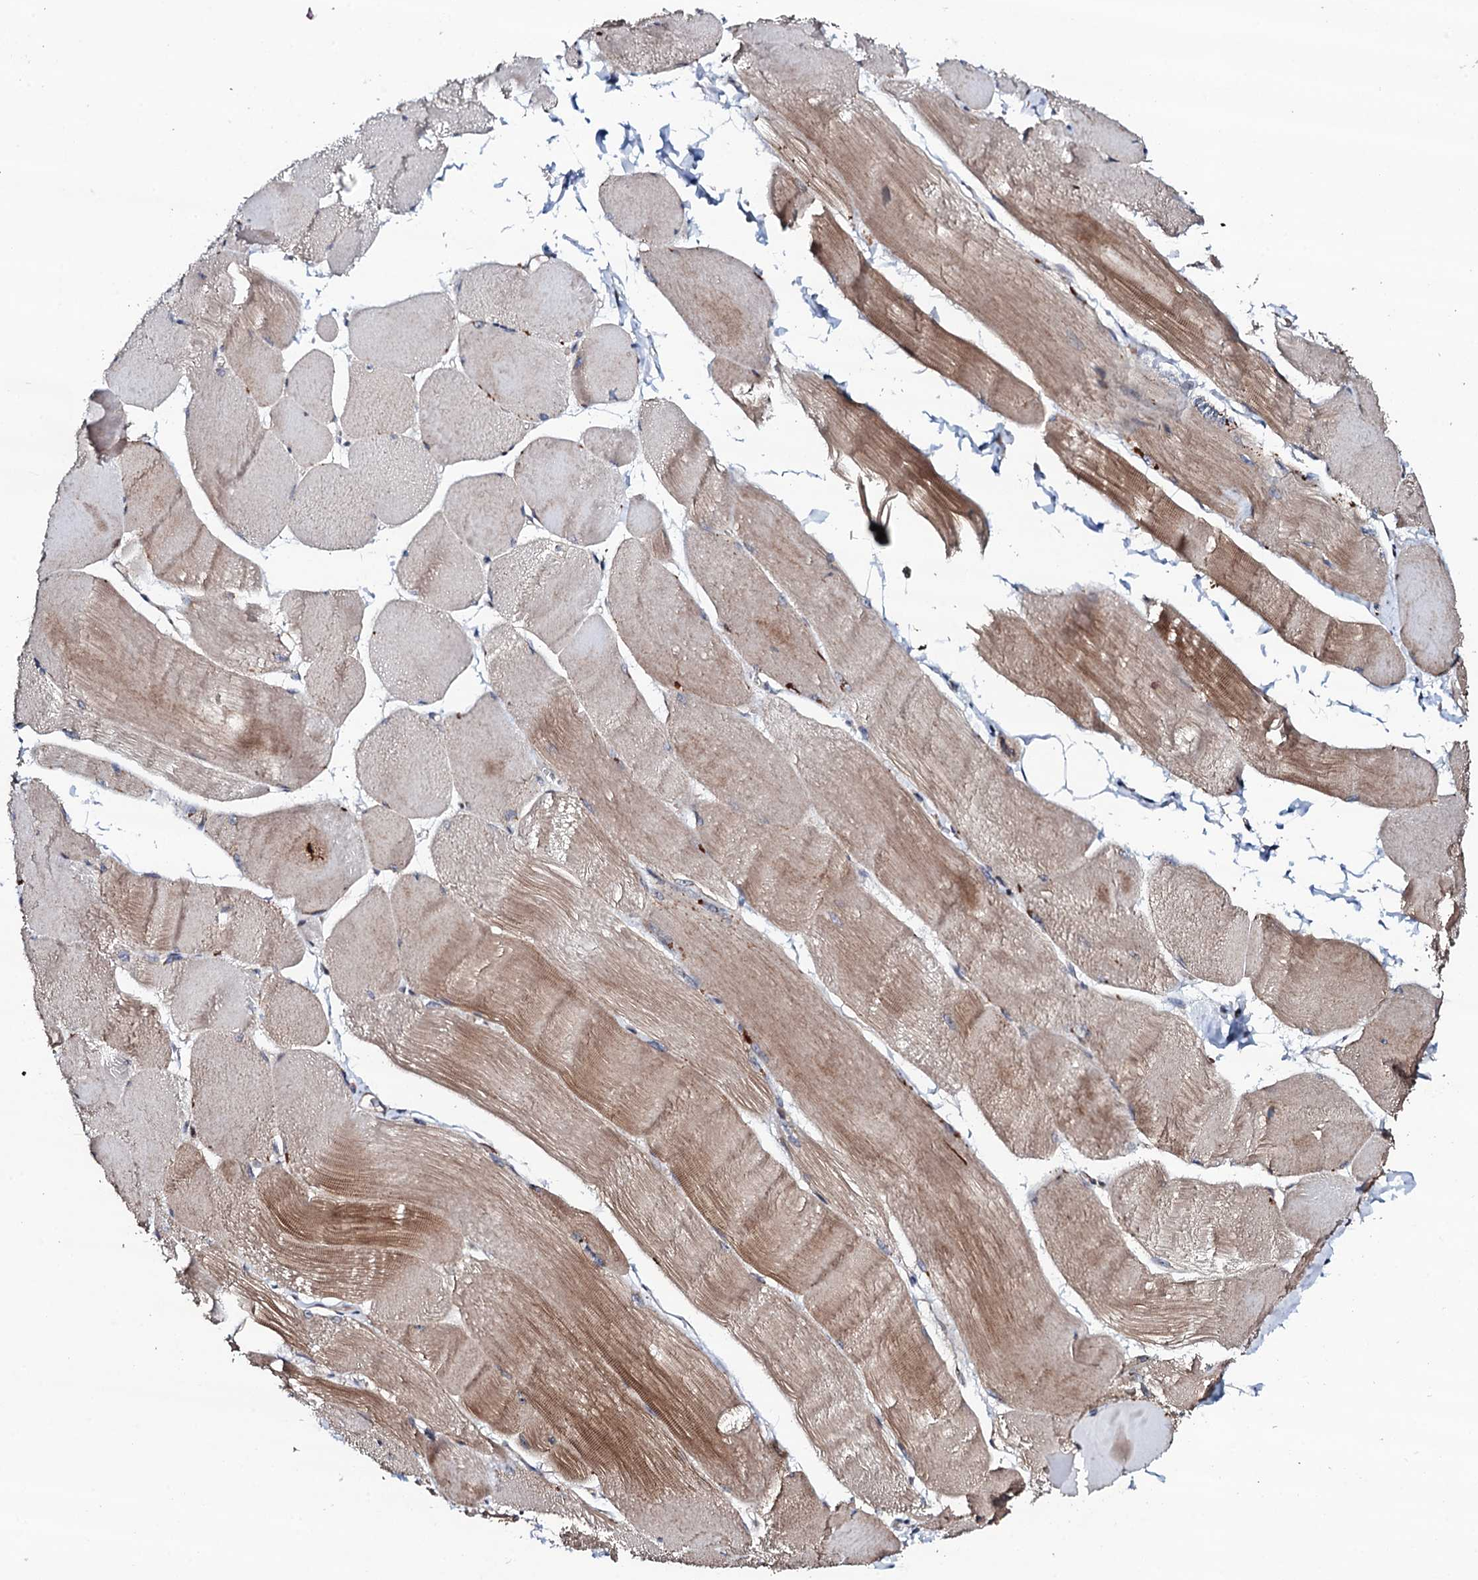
{"staining": {"intensity": "moderate", "quantity": ">75%", "location": "cytoplasmic/membranous"}, "tissue": "skeletal muscle", "cell_type": "Myocytes", "image_type": "normal", "snomed": [{"axis": "morphology", "description": "Normal tissue, NOS"}, {"axis": "morphology", "description": "Basal cell carcinoma"}, {"axis": "topography", "description": "Skeletal muscle"}], "caption": "Benign skeletal muscle exhibits moderate cytoplasmic/membranous staining in about >75% of myocytes (DAB IHC, brown staining for protein, blue staining for nuclei)..", "gene": "CIAO2A", "patient": {"sex": "female", "age": 64}}